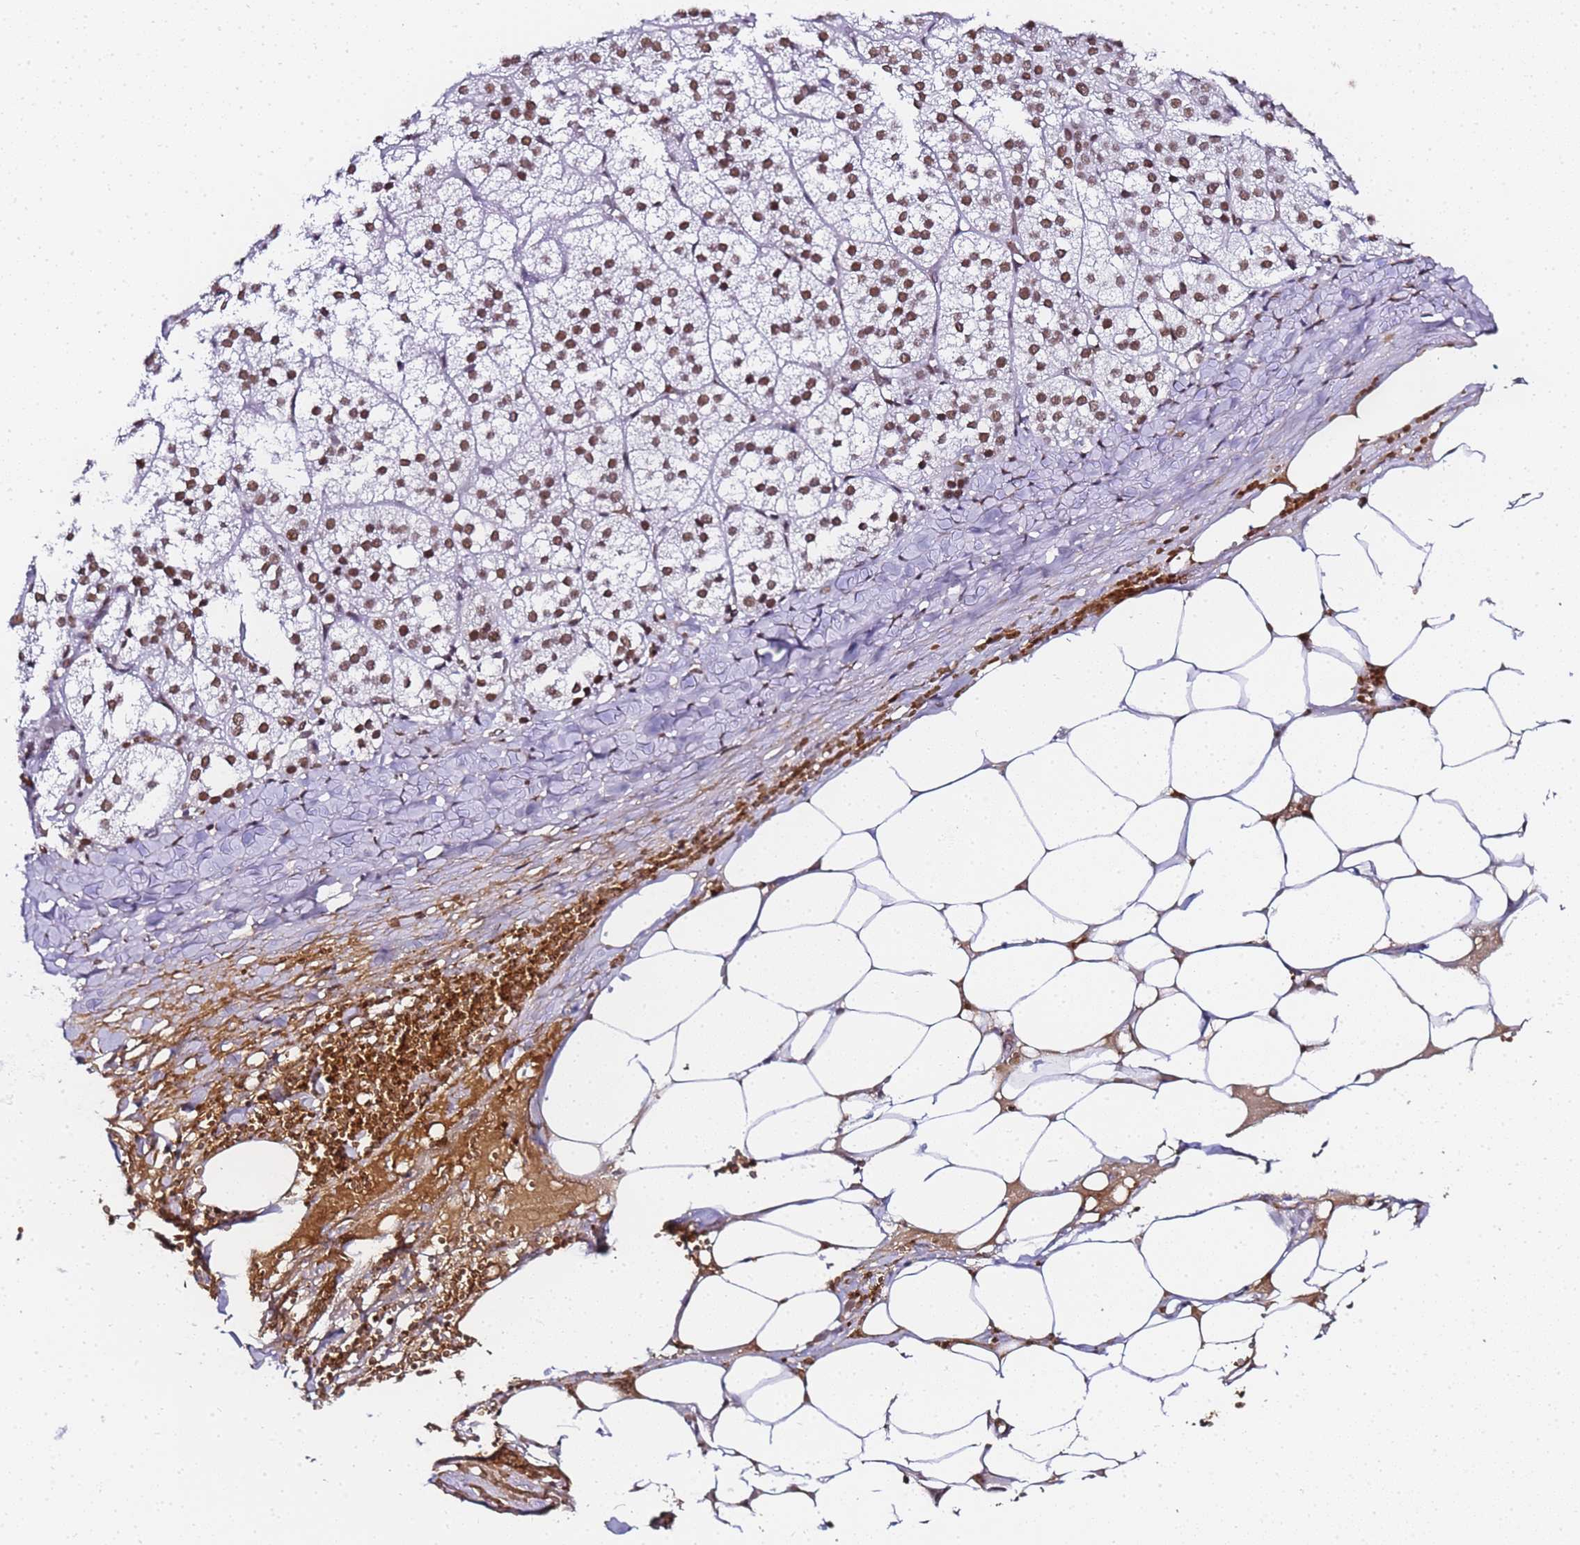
{"staining": {"intensity": "moderate", "quantity": ">75%", "location": "nuclear"}, "tissue": "adrenal gland", "cell_type": "Glandular cells", "image_type": "normal", "snomed": [{"axis": "morphology", "description": "Normal tissue, NOS"}, {"axis": "topography", "description": "Adrenal gland"}], "caption": "IHC image of unremarkable human adrenal gland stained for a protein (brown), which shows medium levels of moderate nuclear positivity in approximately >75% of glandular cells.", "gene": "POLR1A", "patient": {"sex": "female", "age": 61}}